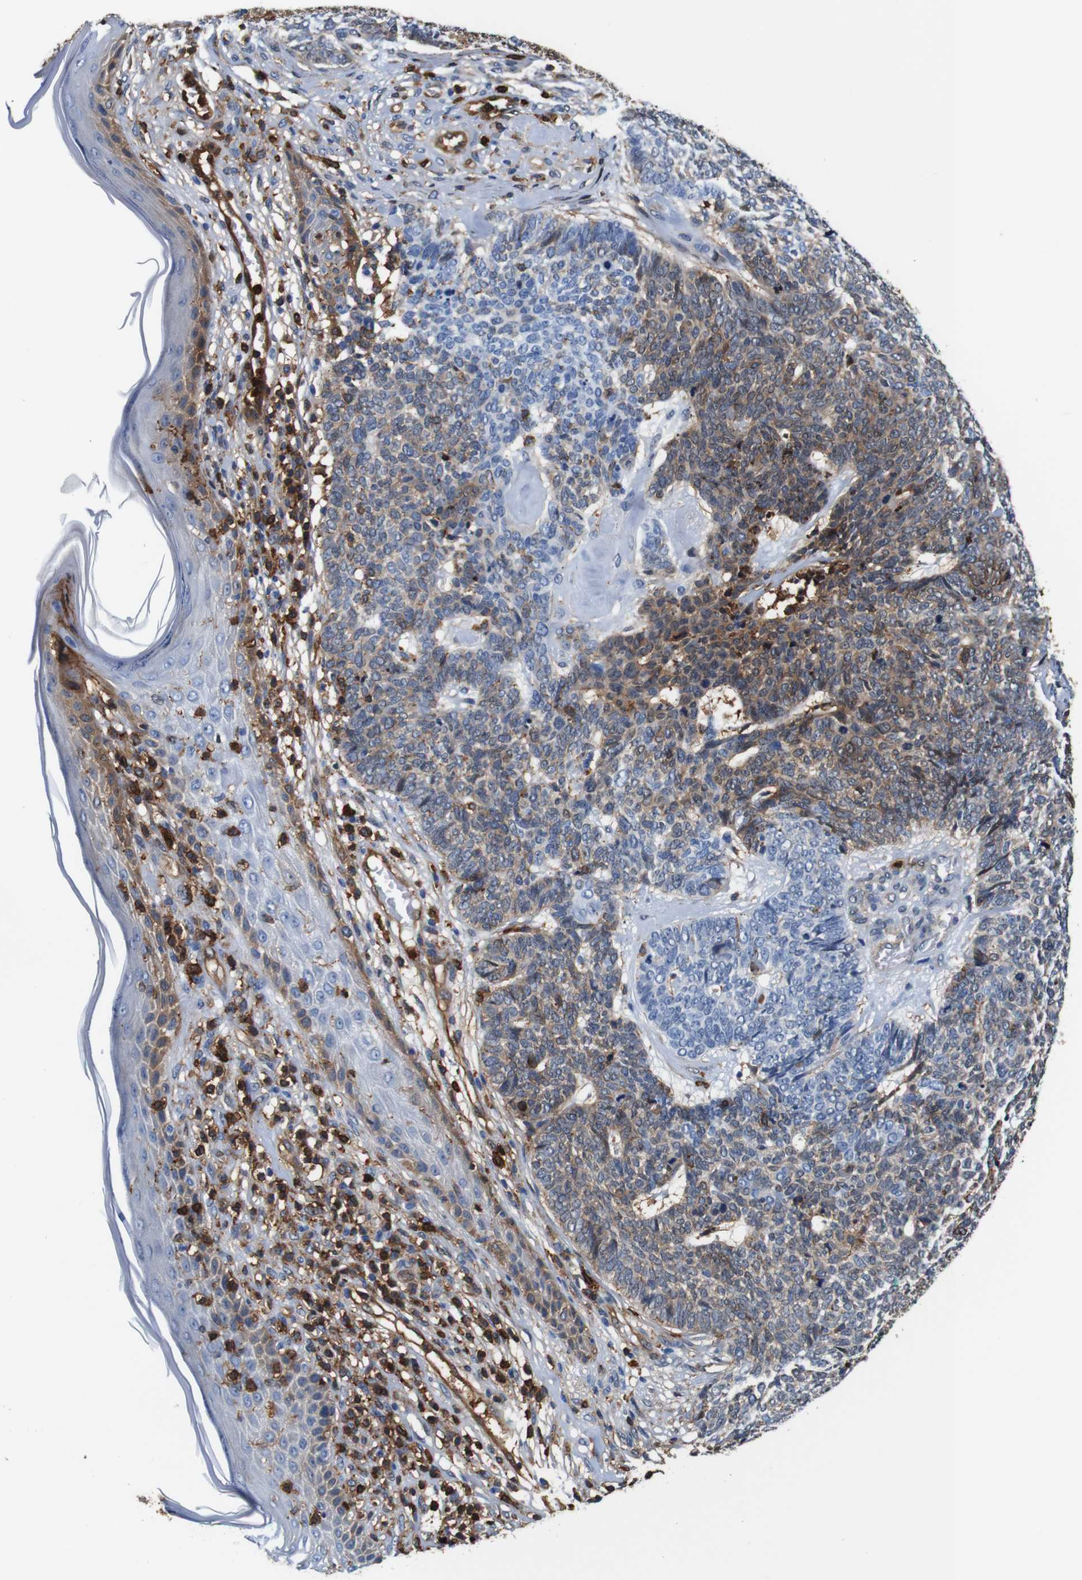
{"staining": {"intensity": "weak", "quantity": "25%-75%", "location": "cytoplasmic/membranous"}, "tissue": "skin cancer", "cell_type": "Tumor cells", "image_type": "cancer", "snomed": [{"axis": "morphology", "description": "Basal cell carcinoma"}, {"axis": "topography", "description": "Skin"}], "caption": "Brown immunohistochemical staining in skin cancer (basal cell carcinoma) exhibits weak cytoplasmic/membranous positivity in about 25%-75% of tumor cells.", "gene": "ANXA1", "patient": {"sex": "female", "age": 84}}